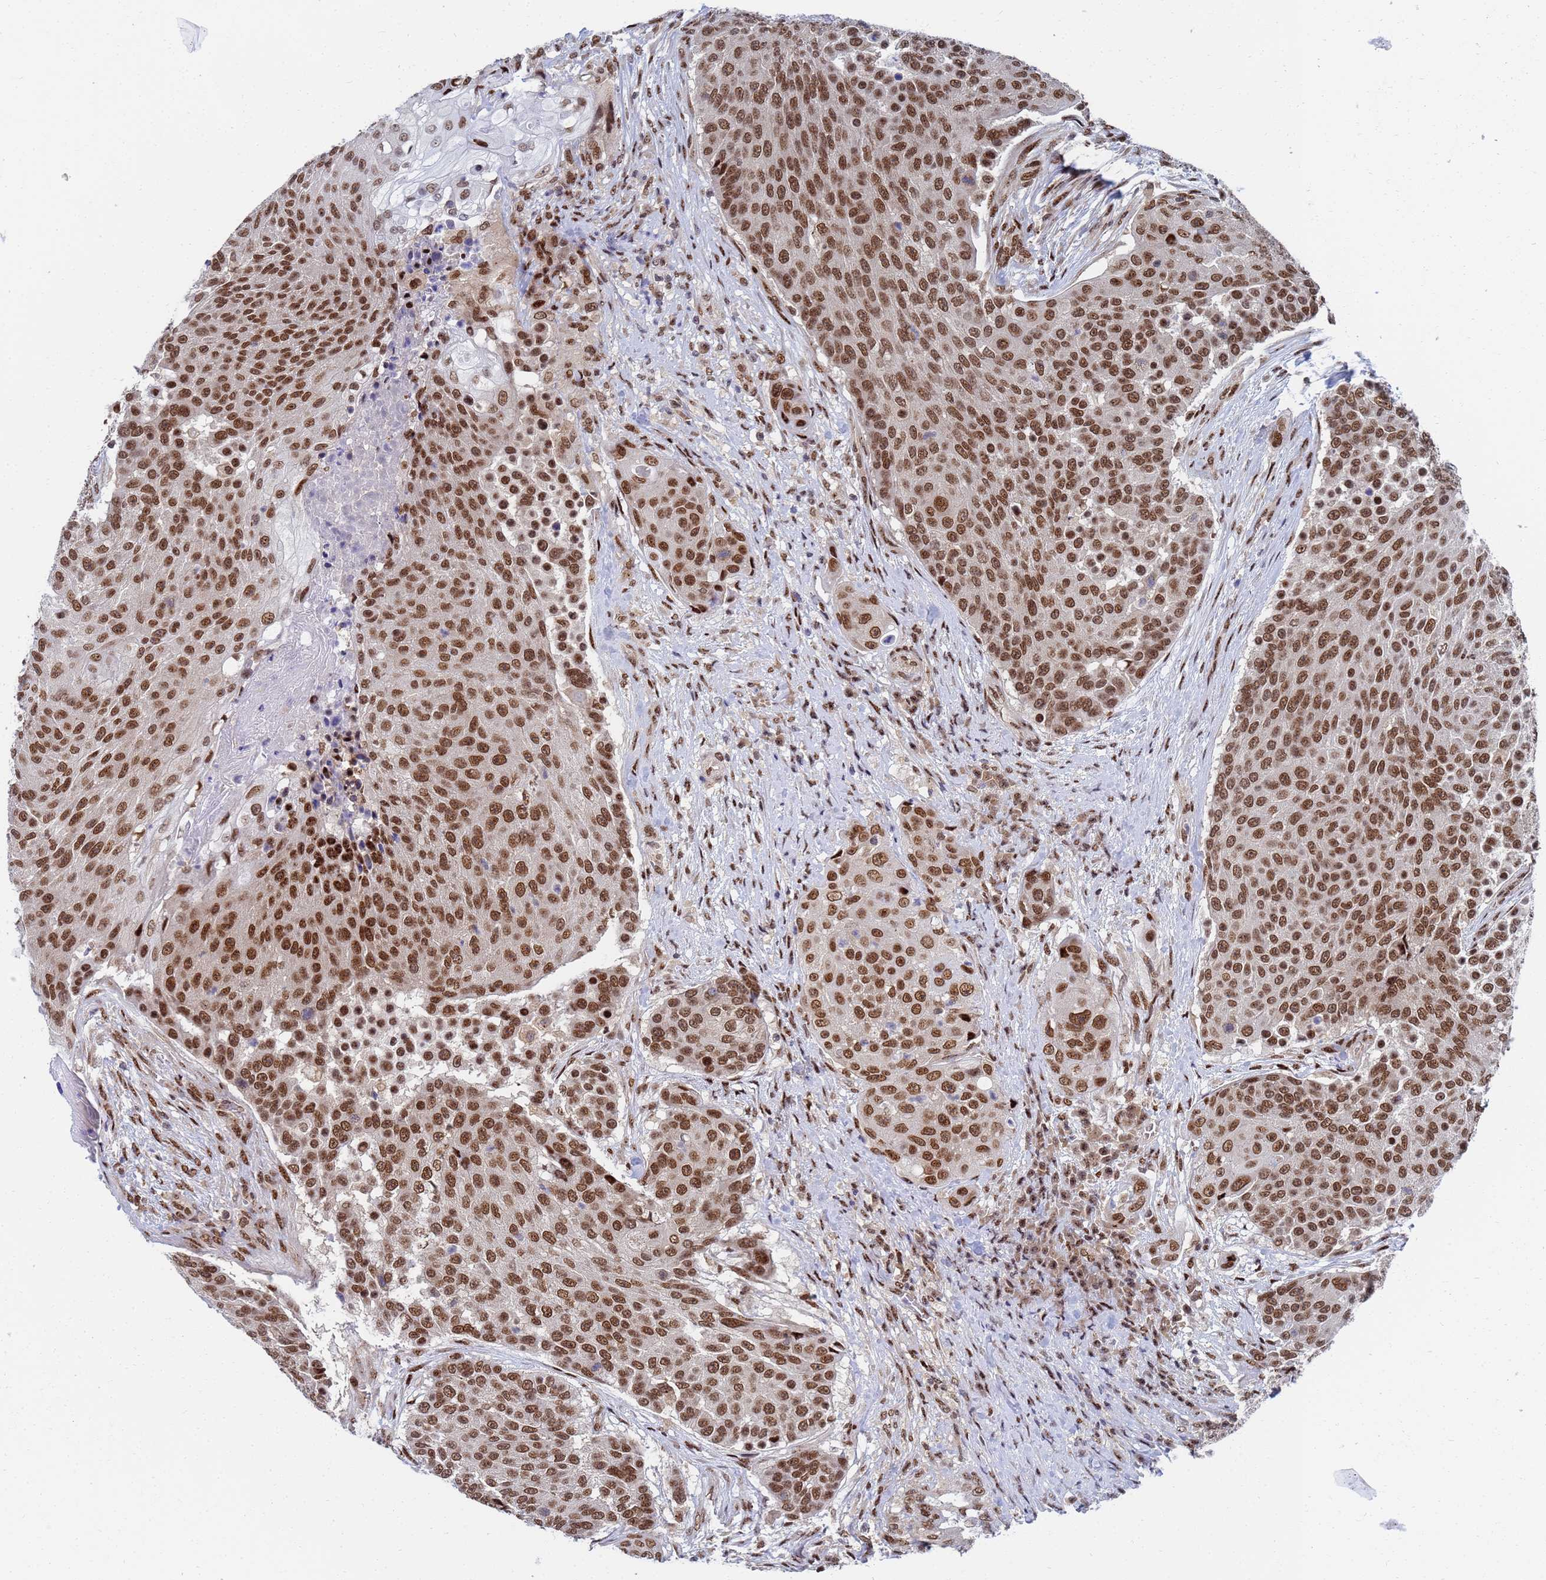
{"staining": {"intensity": "strong", "quantity": ">75%", "location": "nuclear"}, "tissue": "urothelial cancer", "cell_type": "Tumor cells", "image_type": "cancer", "snomed": [{"axis": "morphology", "description": "Urothelial carcinoma, High grade"}, {"axis": "topography", "description": "Urinary bladder"}], "caption": "IHC (DAB) staining of urothelial cancer demonstrates strong nuclear protein expression in about >75% of tumor cells. (IHC, brightfield microscopy, high magnification).", "gene": "AP5Z1", "patient": {"sex": "female", "age": 63}}